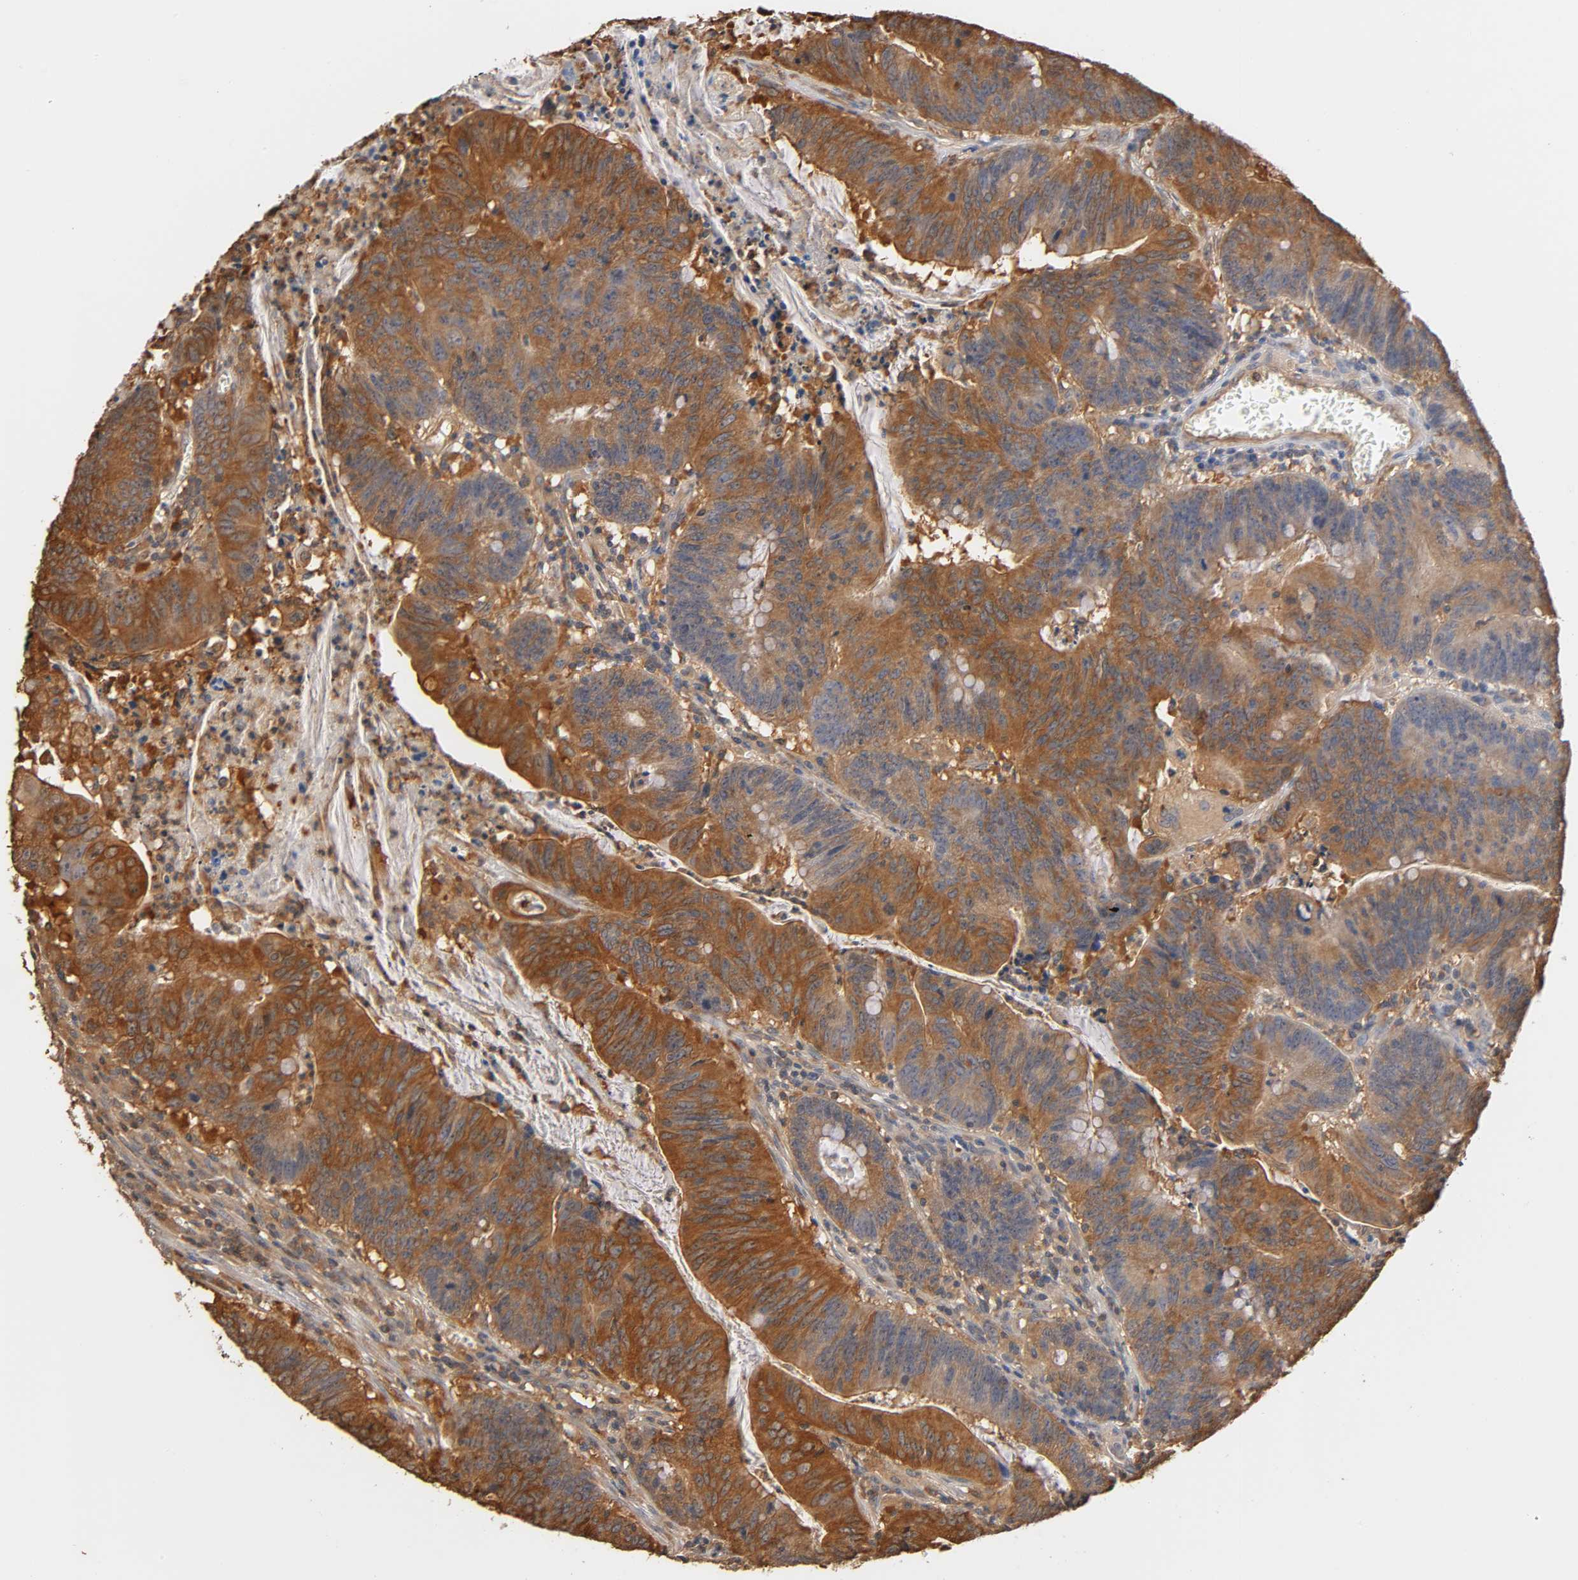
{"staining": {"intensity": "strong", "quantity": ">75%", "location": "cytoplasmic/membranous"}, "tissue": "colorectal cancer", "cell_type": "Tumor cells", "image_type": "cancer", "snomed": [{"axis": "morphology", "description": "Adenocarcinoma, NOS"}, {"axis": "topography", "description": "Colon"}], "caption": "The image displays a brown stain indicating the presence of a protein in the cytoplasmic/membranous of tumor cells in colorectal cancer (adenocarcinoma).", "gene": "ALDOA", "patient": {"sex": "male", "age": 45}}